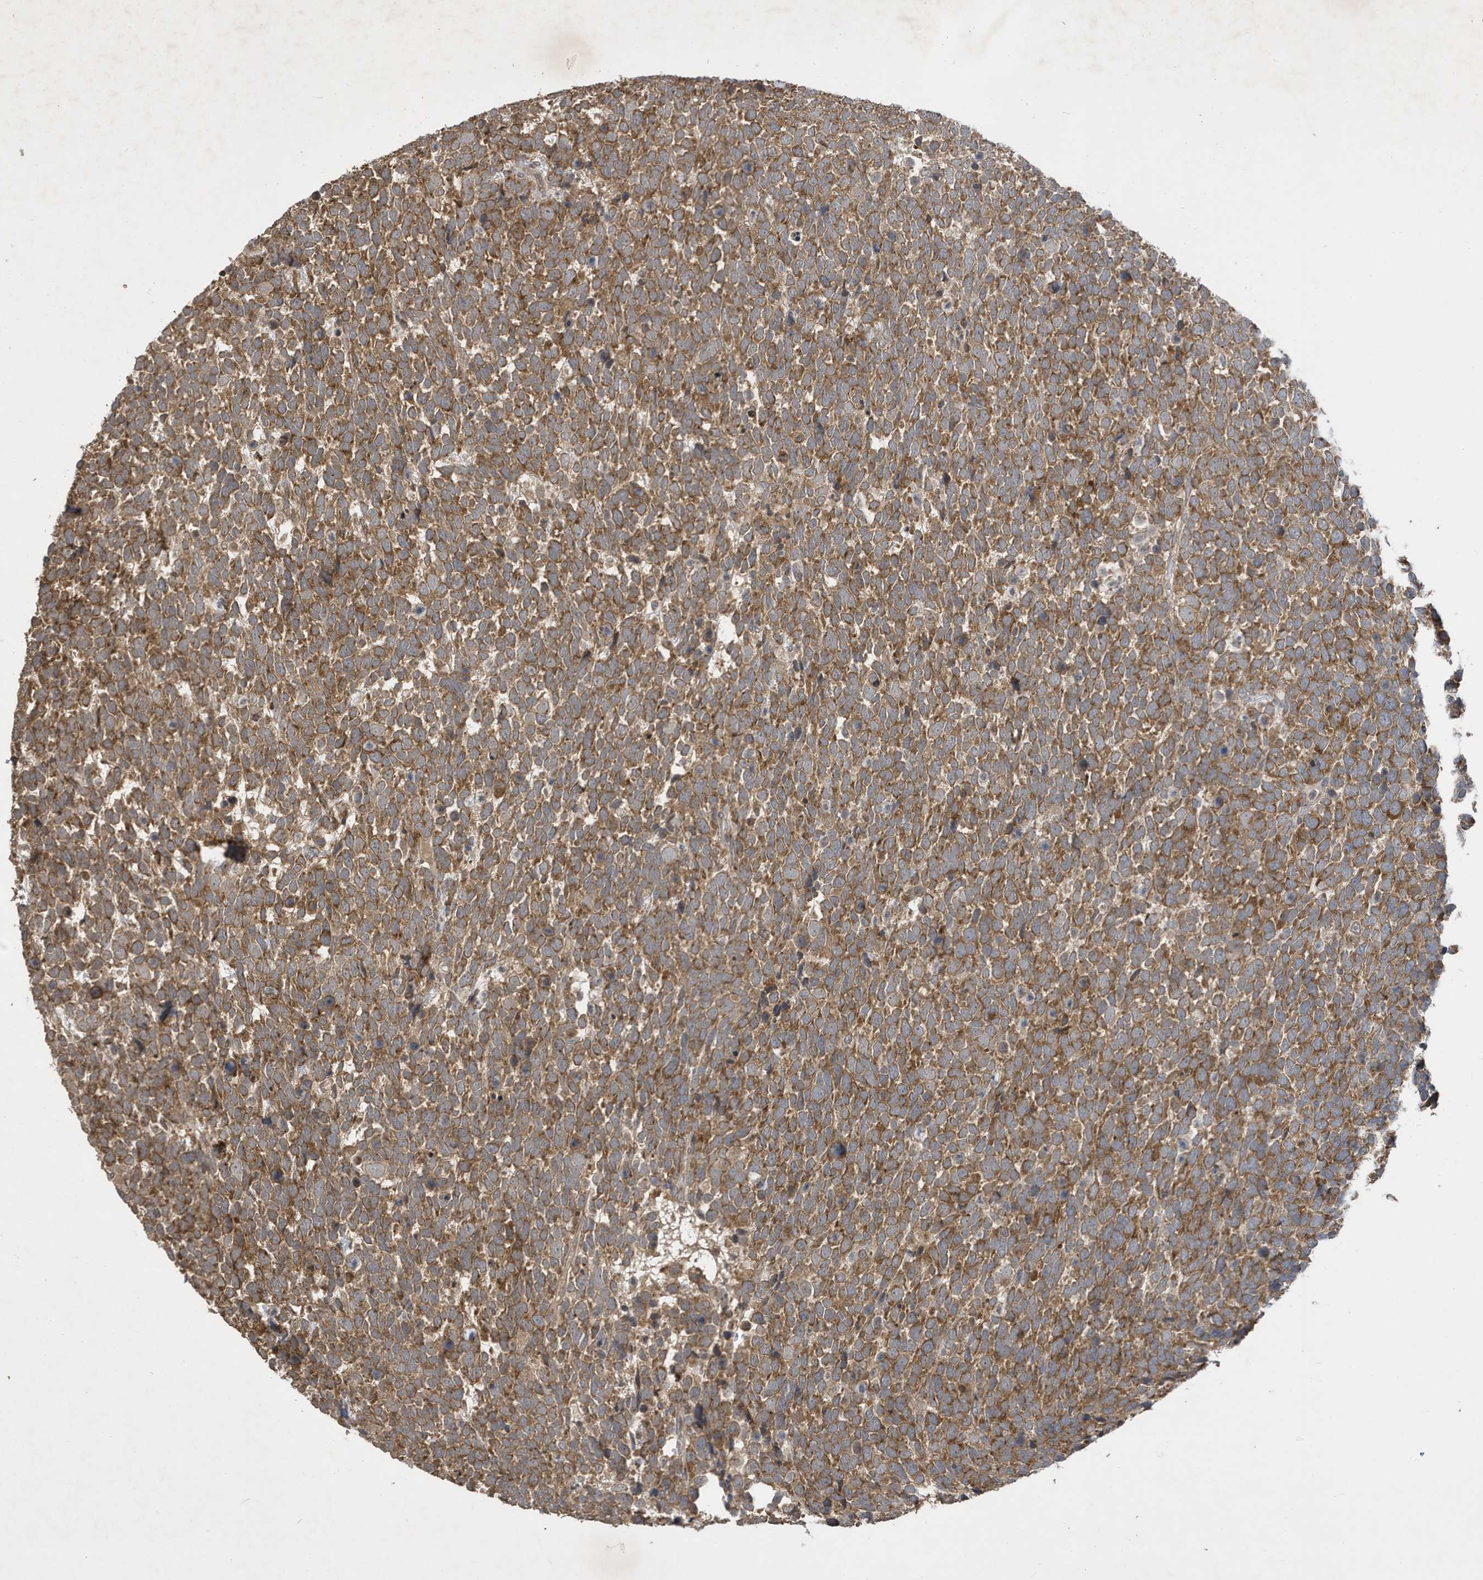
{"staining": {"intensity": "moderate", "quantity": ">75%", "location": "cytoplasmic/membranous"}, "tissue": "urothelial cancer", "cell_type": "Tumor cells", "image_type": "cancer", "snomed": [{"axis": "morphology", "description": "Urothelial carcinoma, High grade"}, {"axis": "topography", "description": "Urinary bladder"}], "caption": "The image displays staining of urothelial cancer, revealing moderate cytoplasmic/membranous protein positivity (brown color) within tumor cells.", "gene": "STX10", "patient": {"sex": "female", "age": 82}}